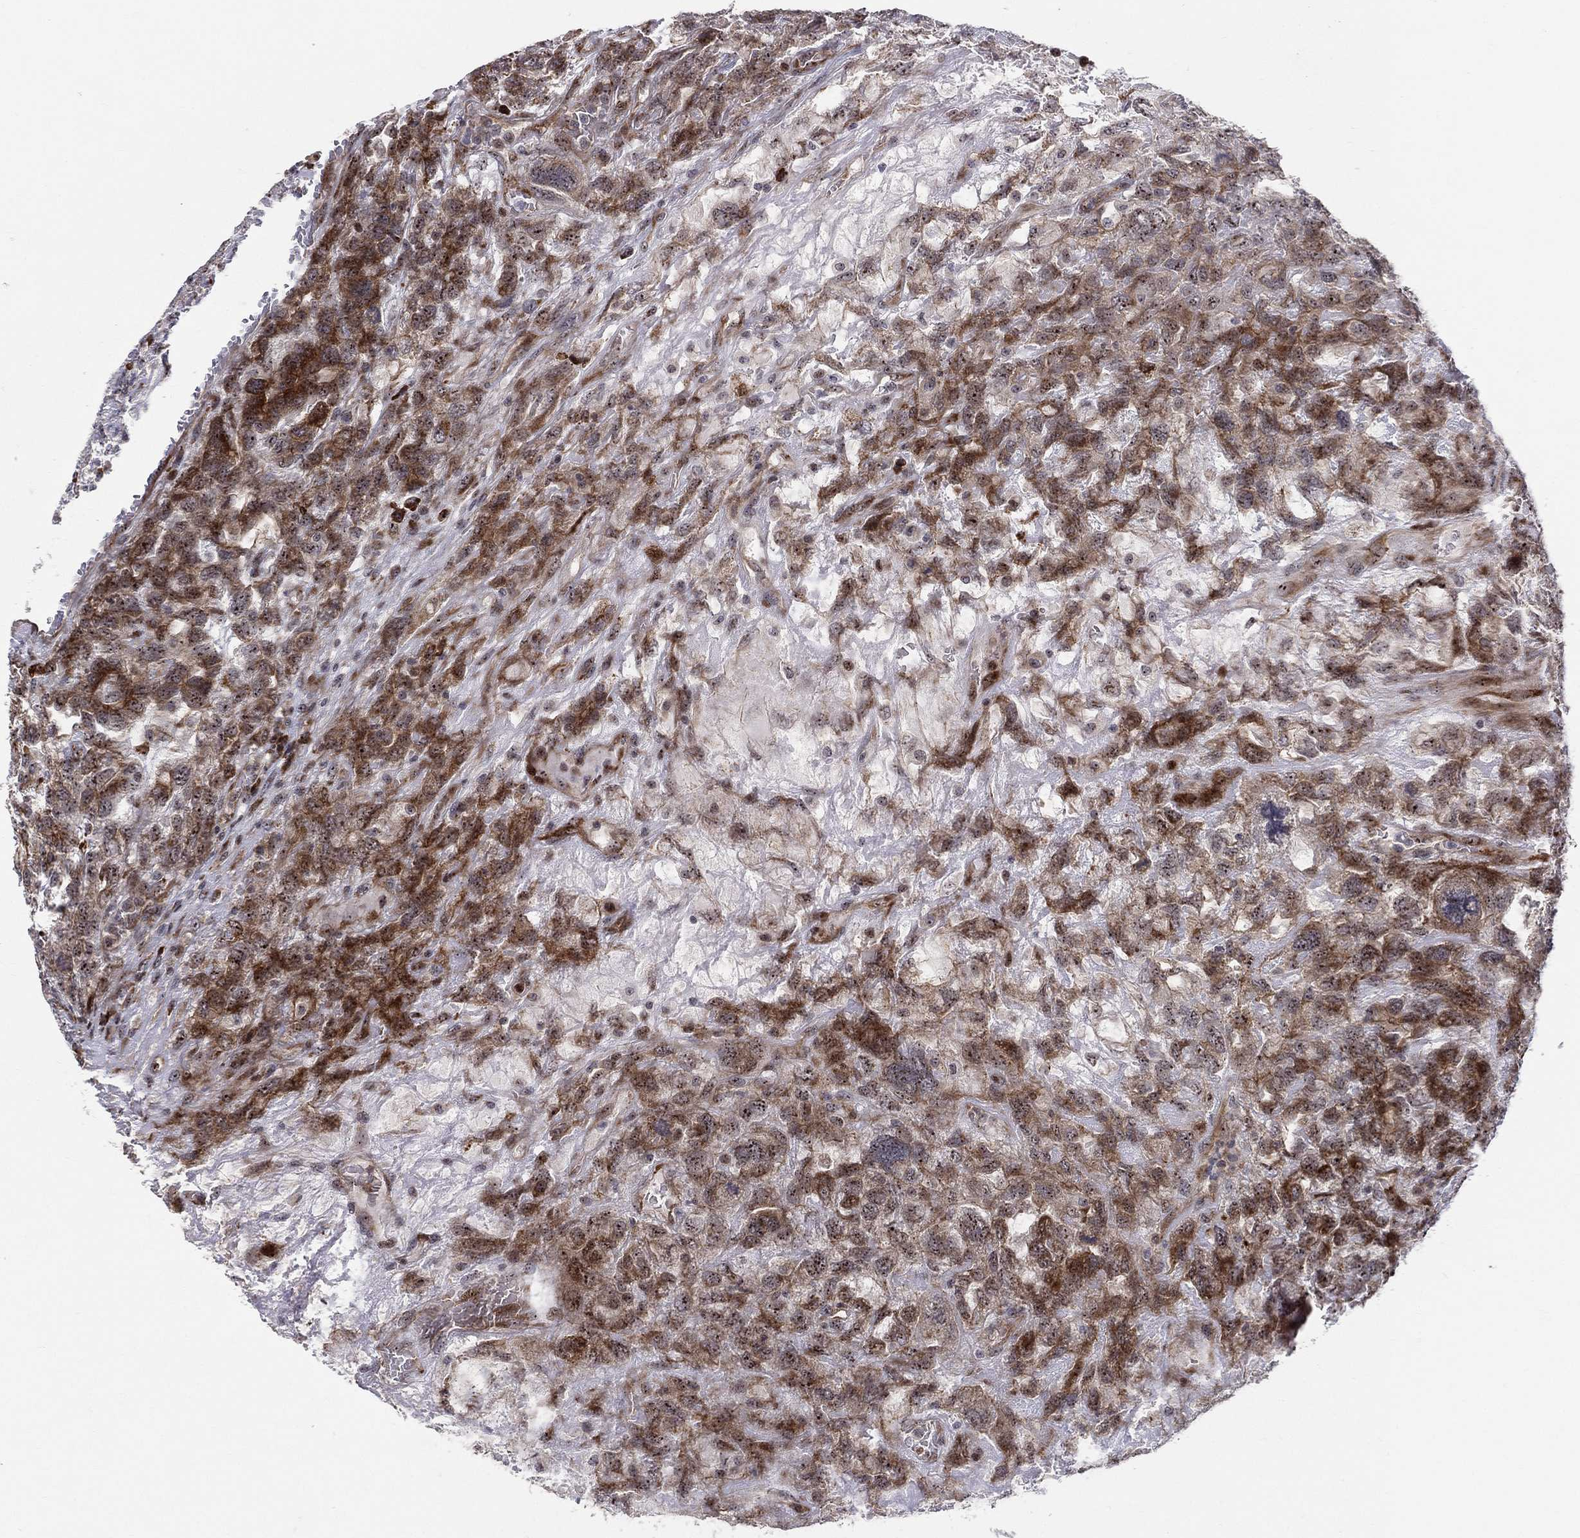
{"staining": {"intensity": "strong", "quantity": "25%-75%", "location": "cytoplasmic/membranous"}, "tissue": "testis cancer", "cell_type": "Tumor cells", "image_type": "cancer", "snomed": [{"axis": "morphology", "description": "Seminoma, NOS"}, {"axis": "topography", "description": "Testis"}], "caption": "Human testis cancer stained for a protein (brown) demonstrates strong cytoplasmic/membranous positive positivity in approximately 25%-75% of tumor cells.", "gene": "VHL", "patient": {"sex": "male", "age": 52}}